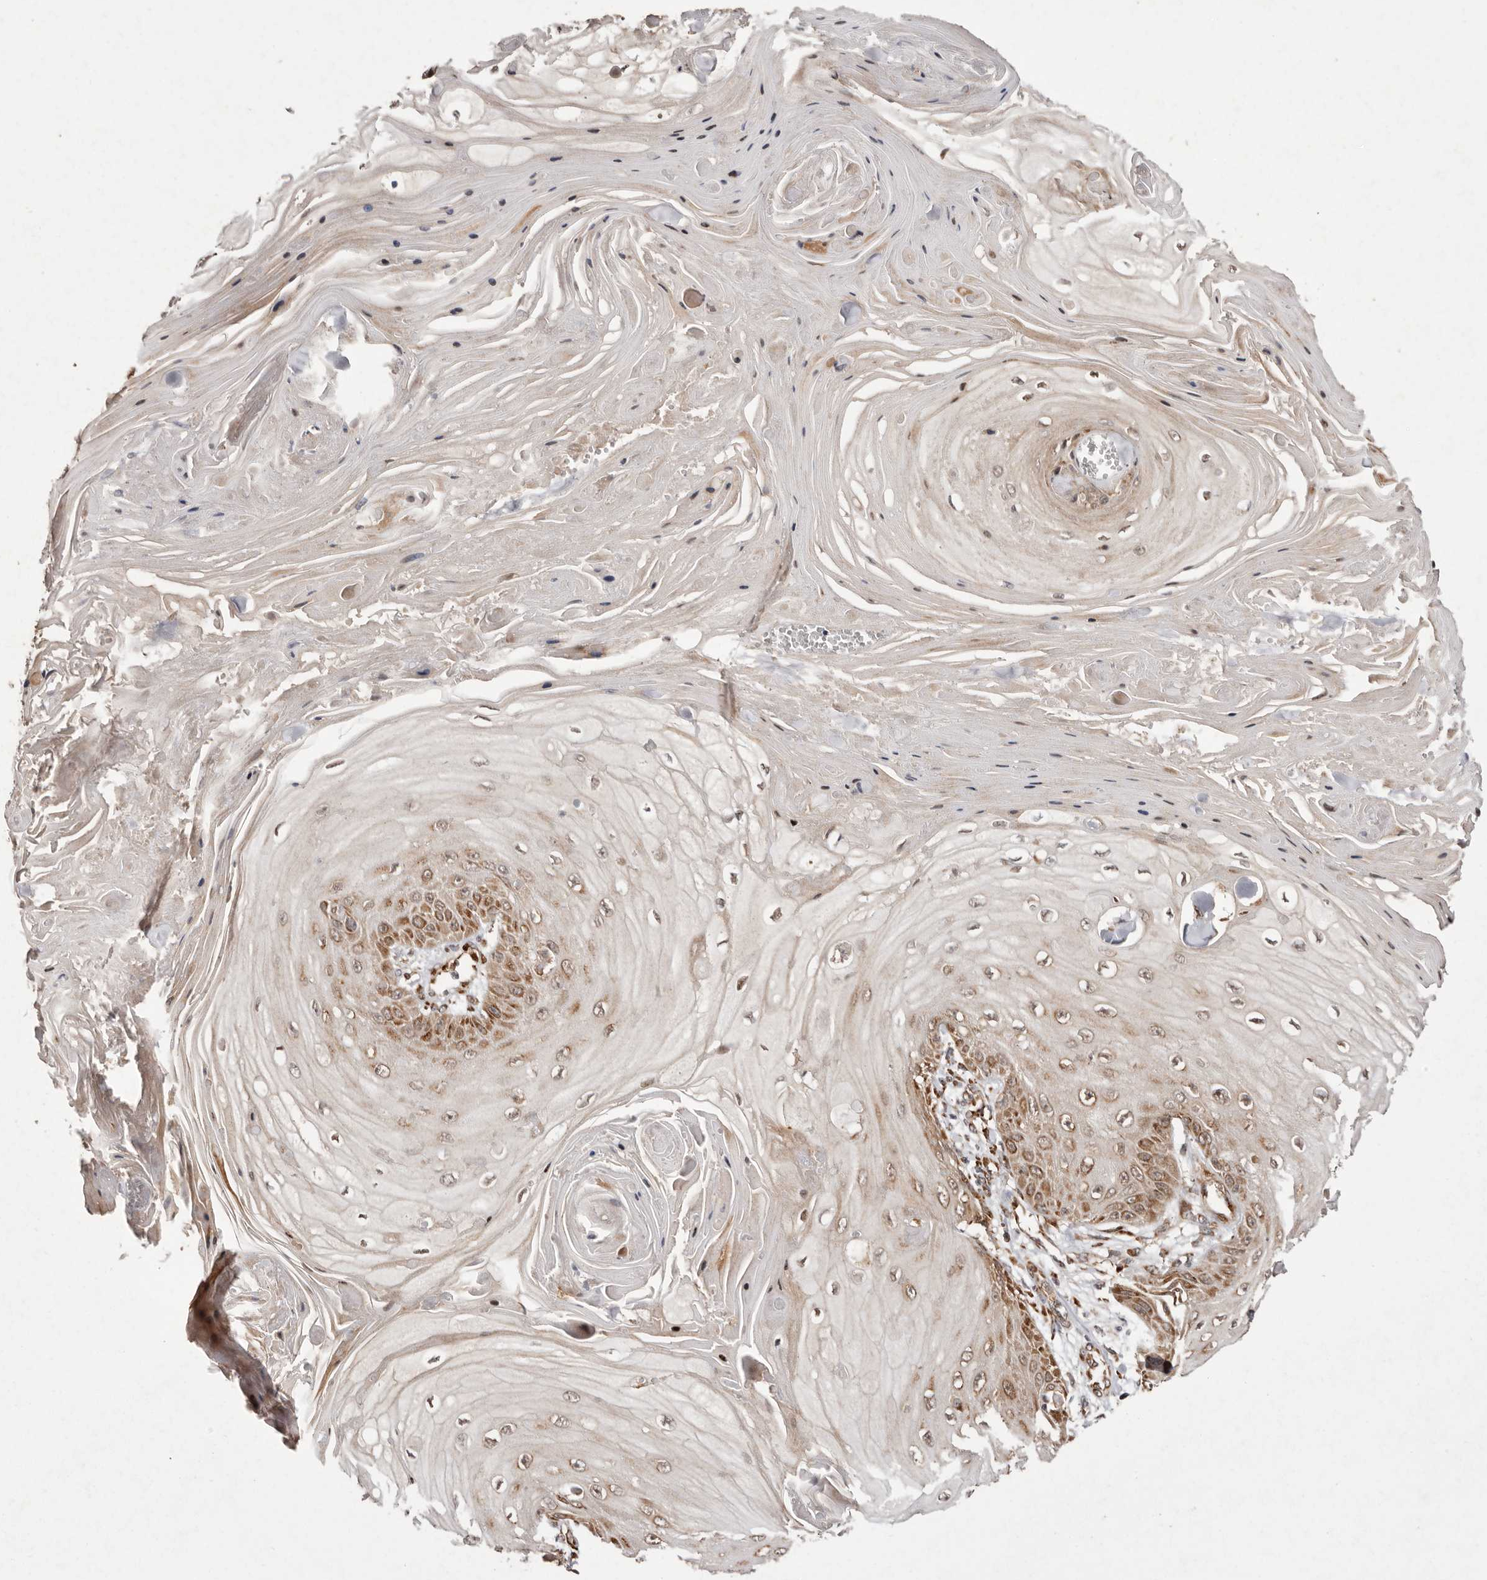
{"staining": {"intensity": "moderate", "quantity": "25%-75%", "location": "cytoplasmic/membranous"}, "tissue": "skin cancer", "cell_type": "Tumor cells", "image_type": "cancer", "snomed": [{"axis": "morphology", "description": "Squamous cell carcinoma, NOS"}, {"axis": "topography", "description": "Skin"}], "caption": "Protein staining of skin squamous cell carcinoma tissue exhibits moderate cytoplasmic/membranous positivity in approximately 25%-75% of tumor cells.", "gene": "LRGUK", "patient": {"sex": "male", "age": 74}}